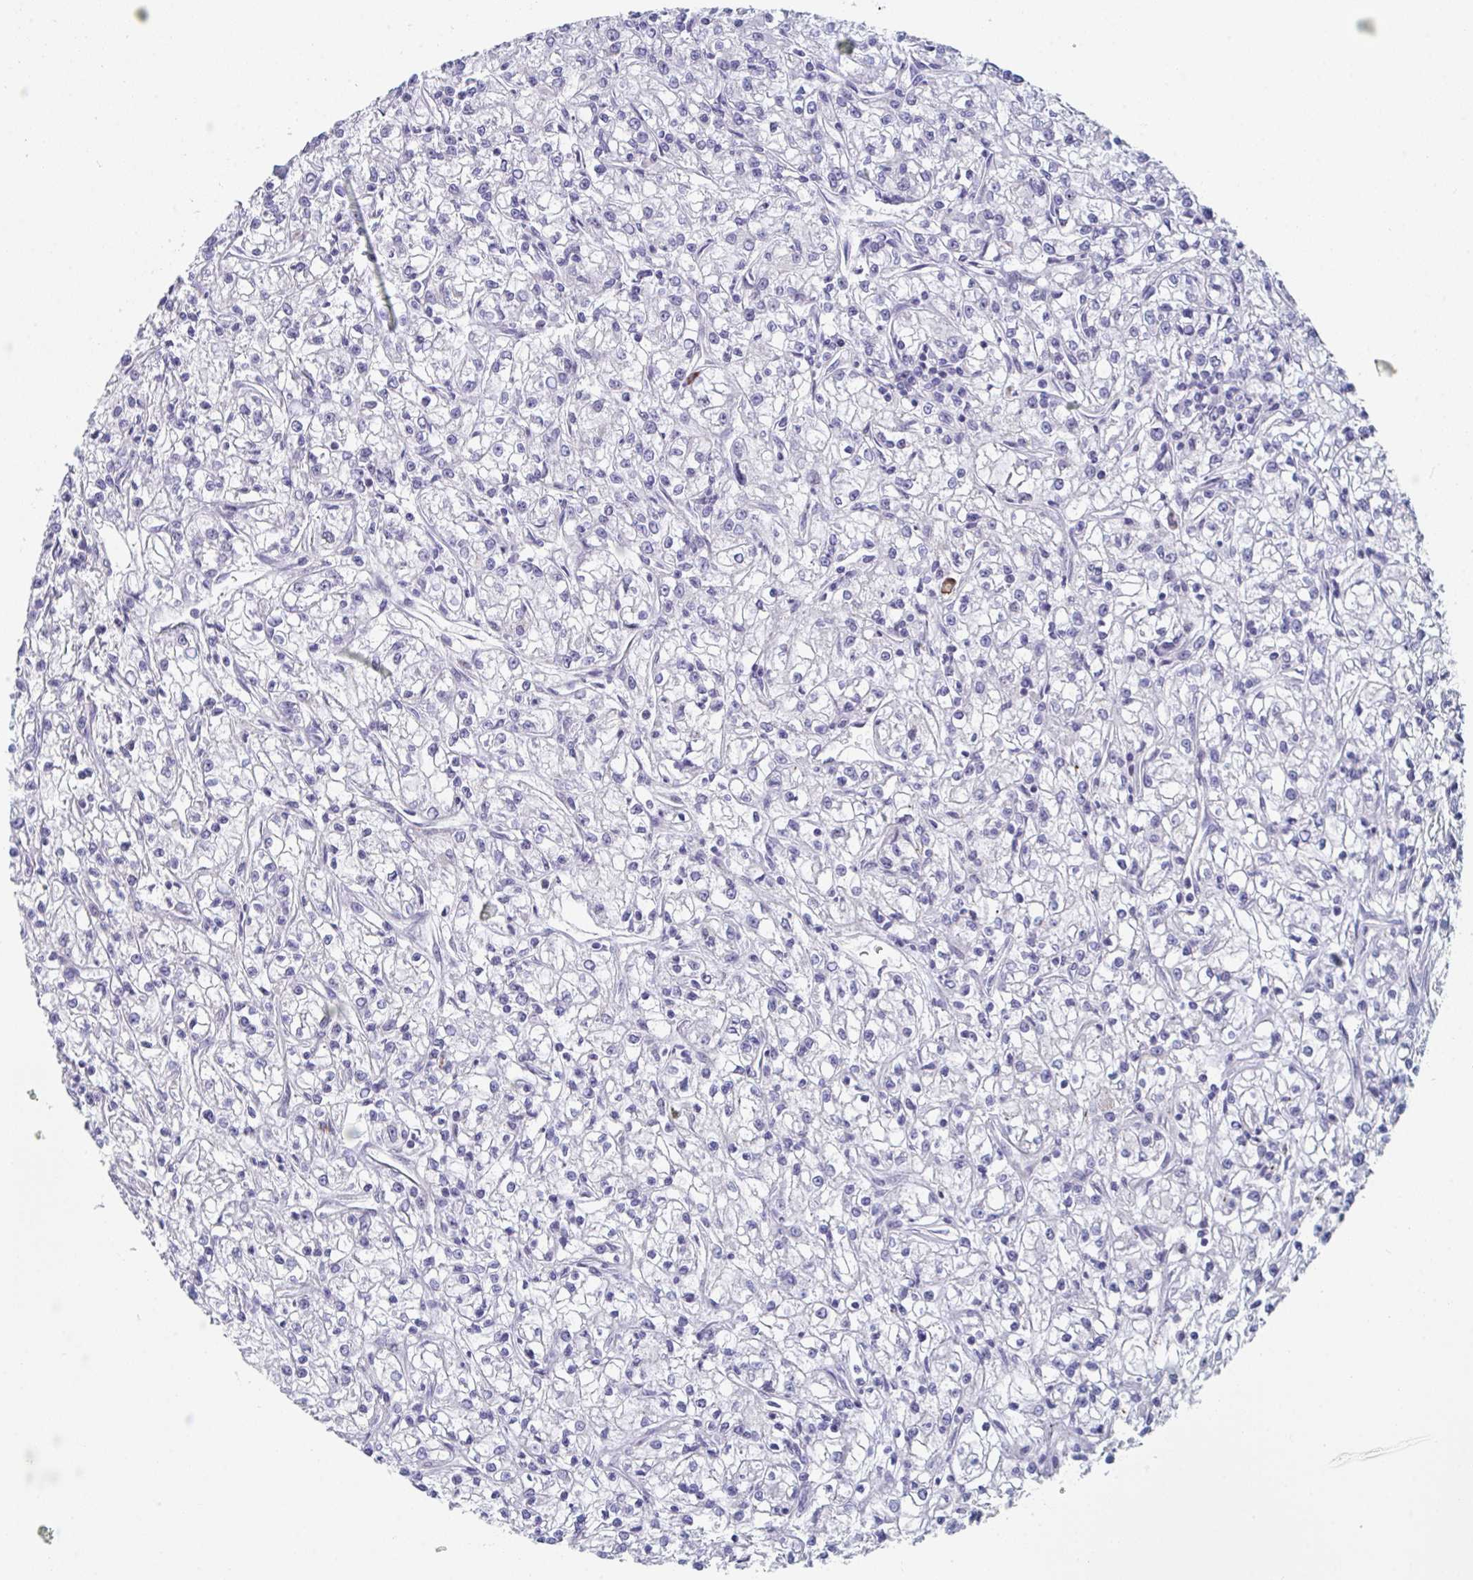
{"staining": {"intensity": "negative", "quantity": "none", "location": "none"}, "tissue": "renal cancer", "cell_type": "Tumor cells", "image_type": "cancer", "snomed": [{"axis": "morphology", "description": "Adenocarcinoma, NOS"}, {"axis": "topography", "description": "Kidney"}], "caption": "Immunohistochemical staining of human renal cancer (adenocarcinoma) displays no significant expression in tumor cells. The staining was performed using DAB (3,3'-diaminobenzidine) to visualize the protein expression in brown, while the nuclei were stained in blue with hematoxylin (Magnification: 20x).", "gene": "CENPT", "patient": {"sex": "female", "age": 59}}